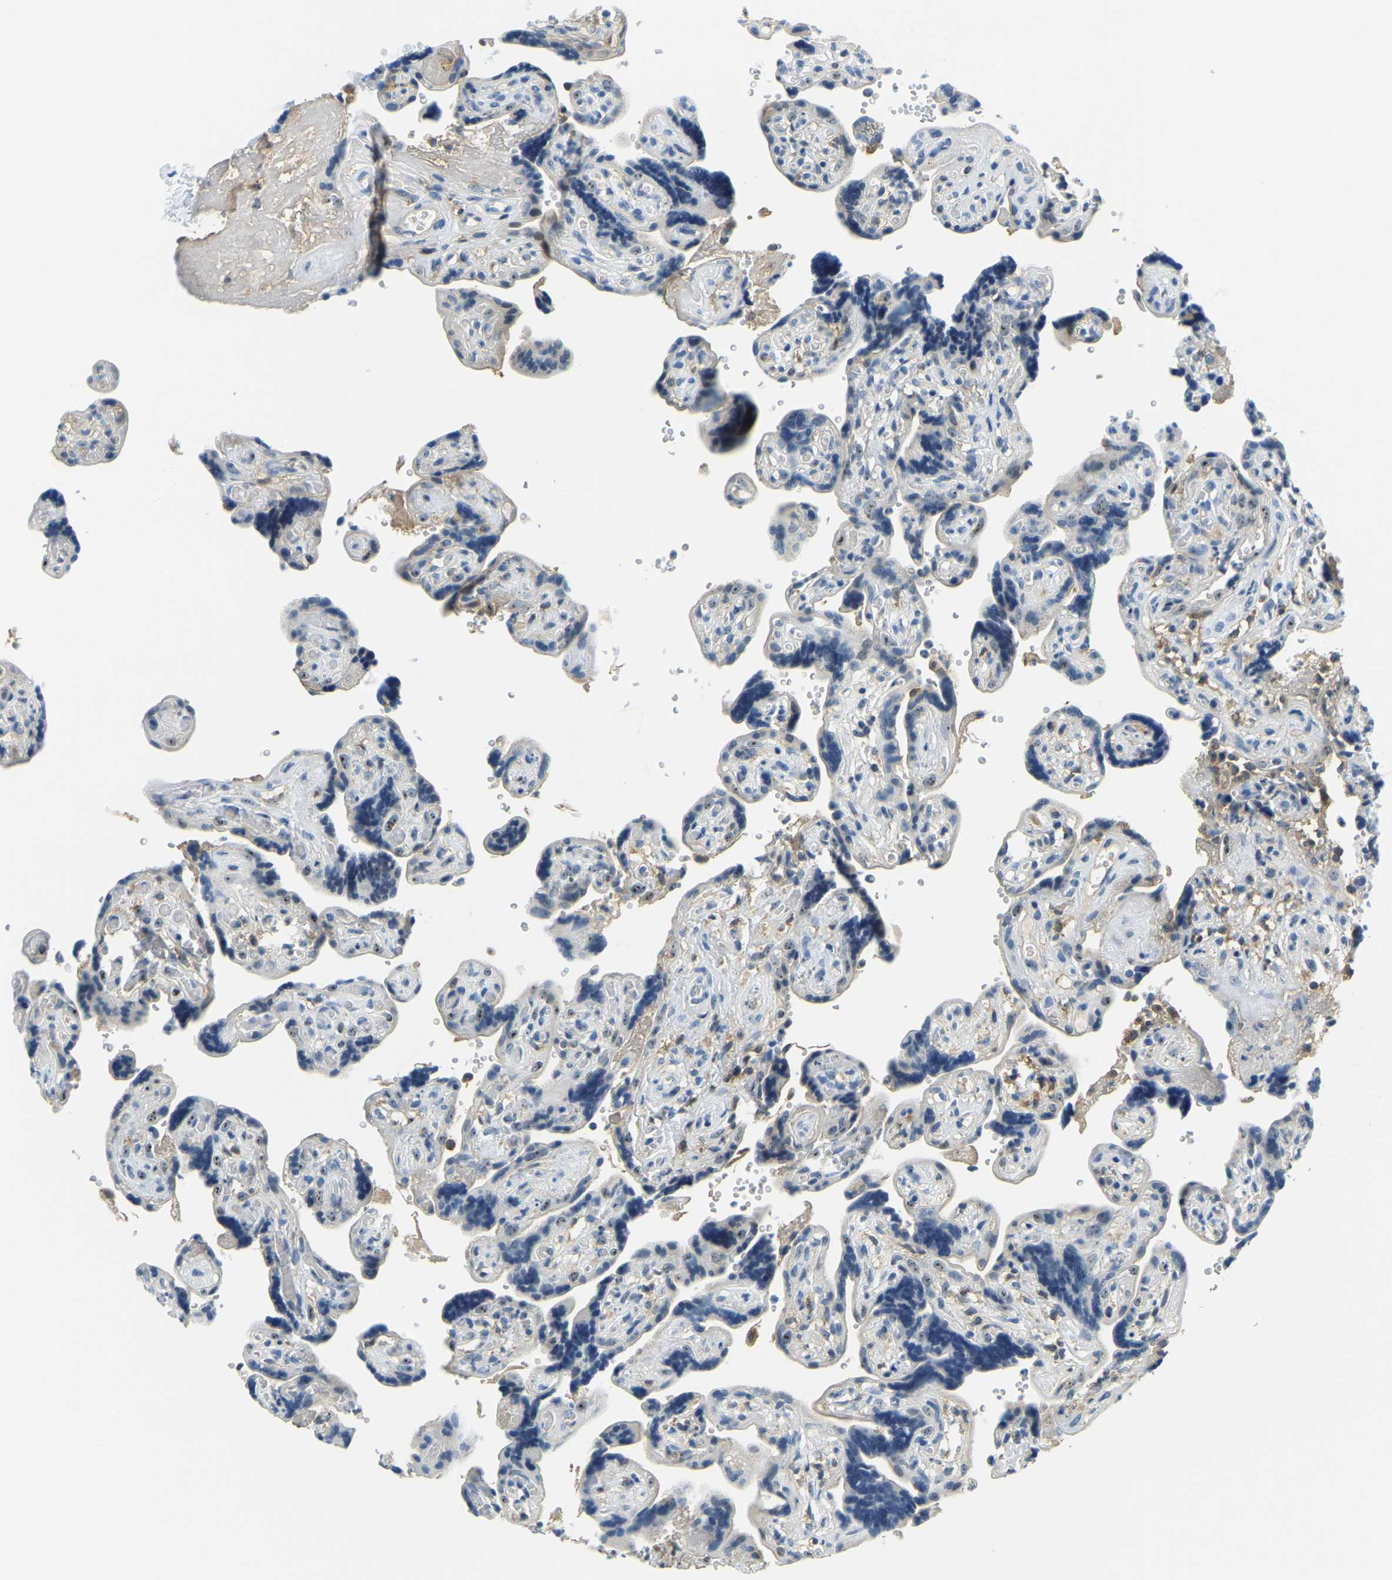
{"staining": {"intensity": "weak", "quantity": ">75%", "location": "cytoplasmic/membranous"}, "tissue": "placenta", "cell_type": "Decidual cells", "image_type": "normal", "snomed": [{"axis": "morphology", "description": "Normal tissue, NOS"}, {"axis": "topography", "description": "Placenta"}], "caption": "Brown immunohistochemical staining in benign human placenta displays weak cytoplasmic/membranous positivity in about >75% of decidual cells.", "gene": "RRP1", "patient": {"sex": "female", "age": 30}}